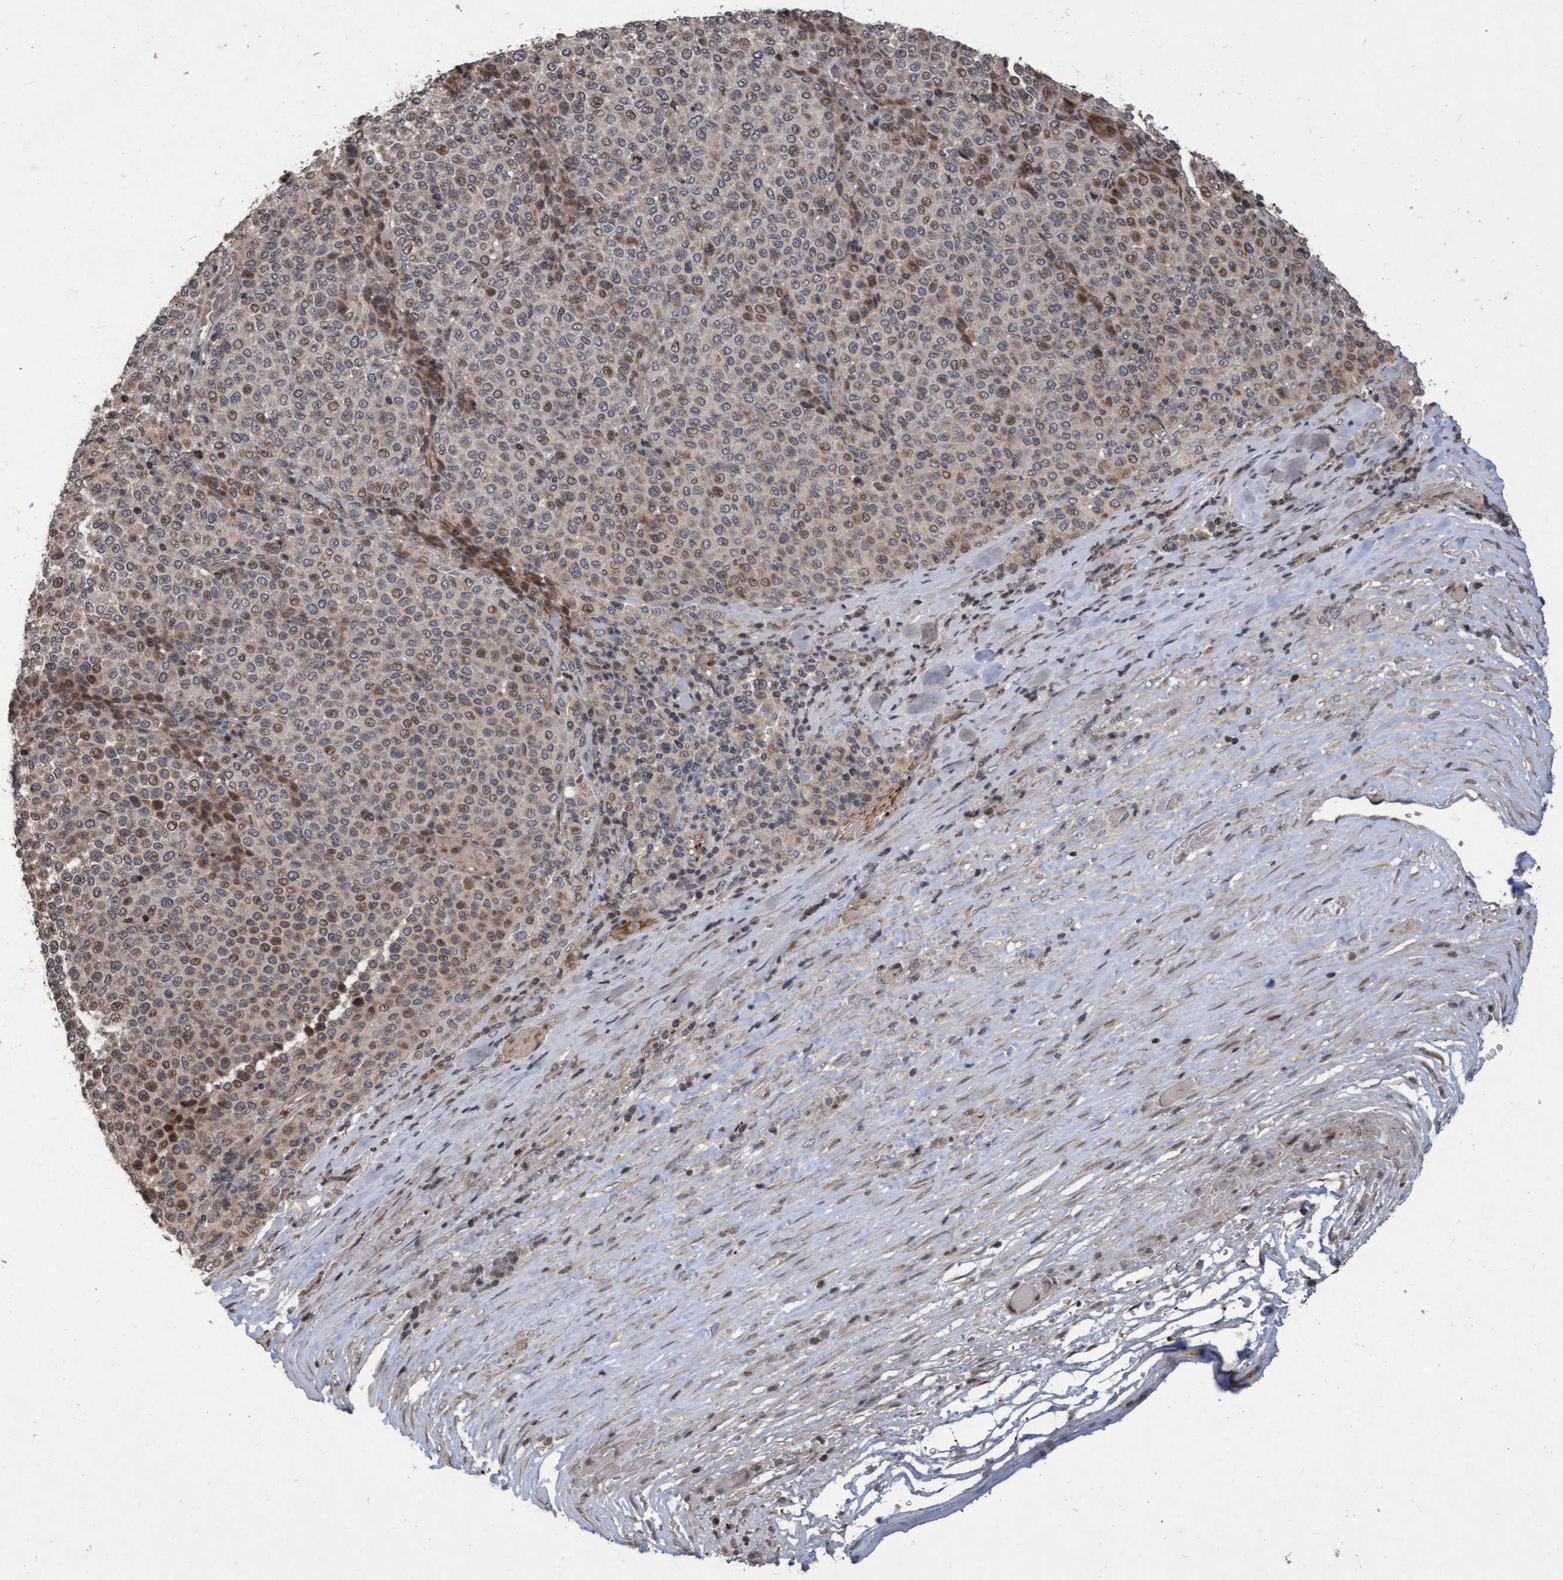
{"staining": {"intensity": "weak", "quantity": "25%-75%", "location": "cytoplasmic/membranous,nuclear"}, "tissue": "melanoma", "cell_type": "Tumor cells", "image_type": "cancer", "snomed": [{"axis": "morphology", "description": "Malignant melanoma, Metastatic site"}, {"axis": "topography", "description": "Pancreas"}], "caption": "Malignant melanoma (metastatic site) tissue displays weak cytoplasmic/membranous and nuclear staining in approximately 25%-75% of tumor cells", "gene": "KCNC2", "patient": {"sex": "female", "age": 30}}